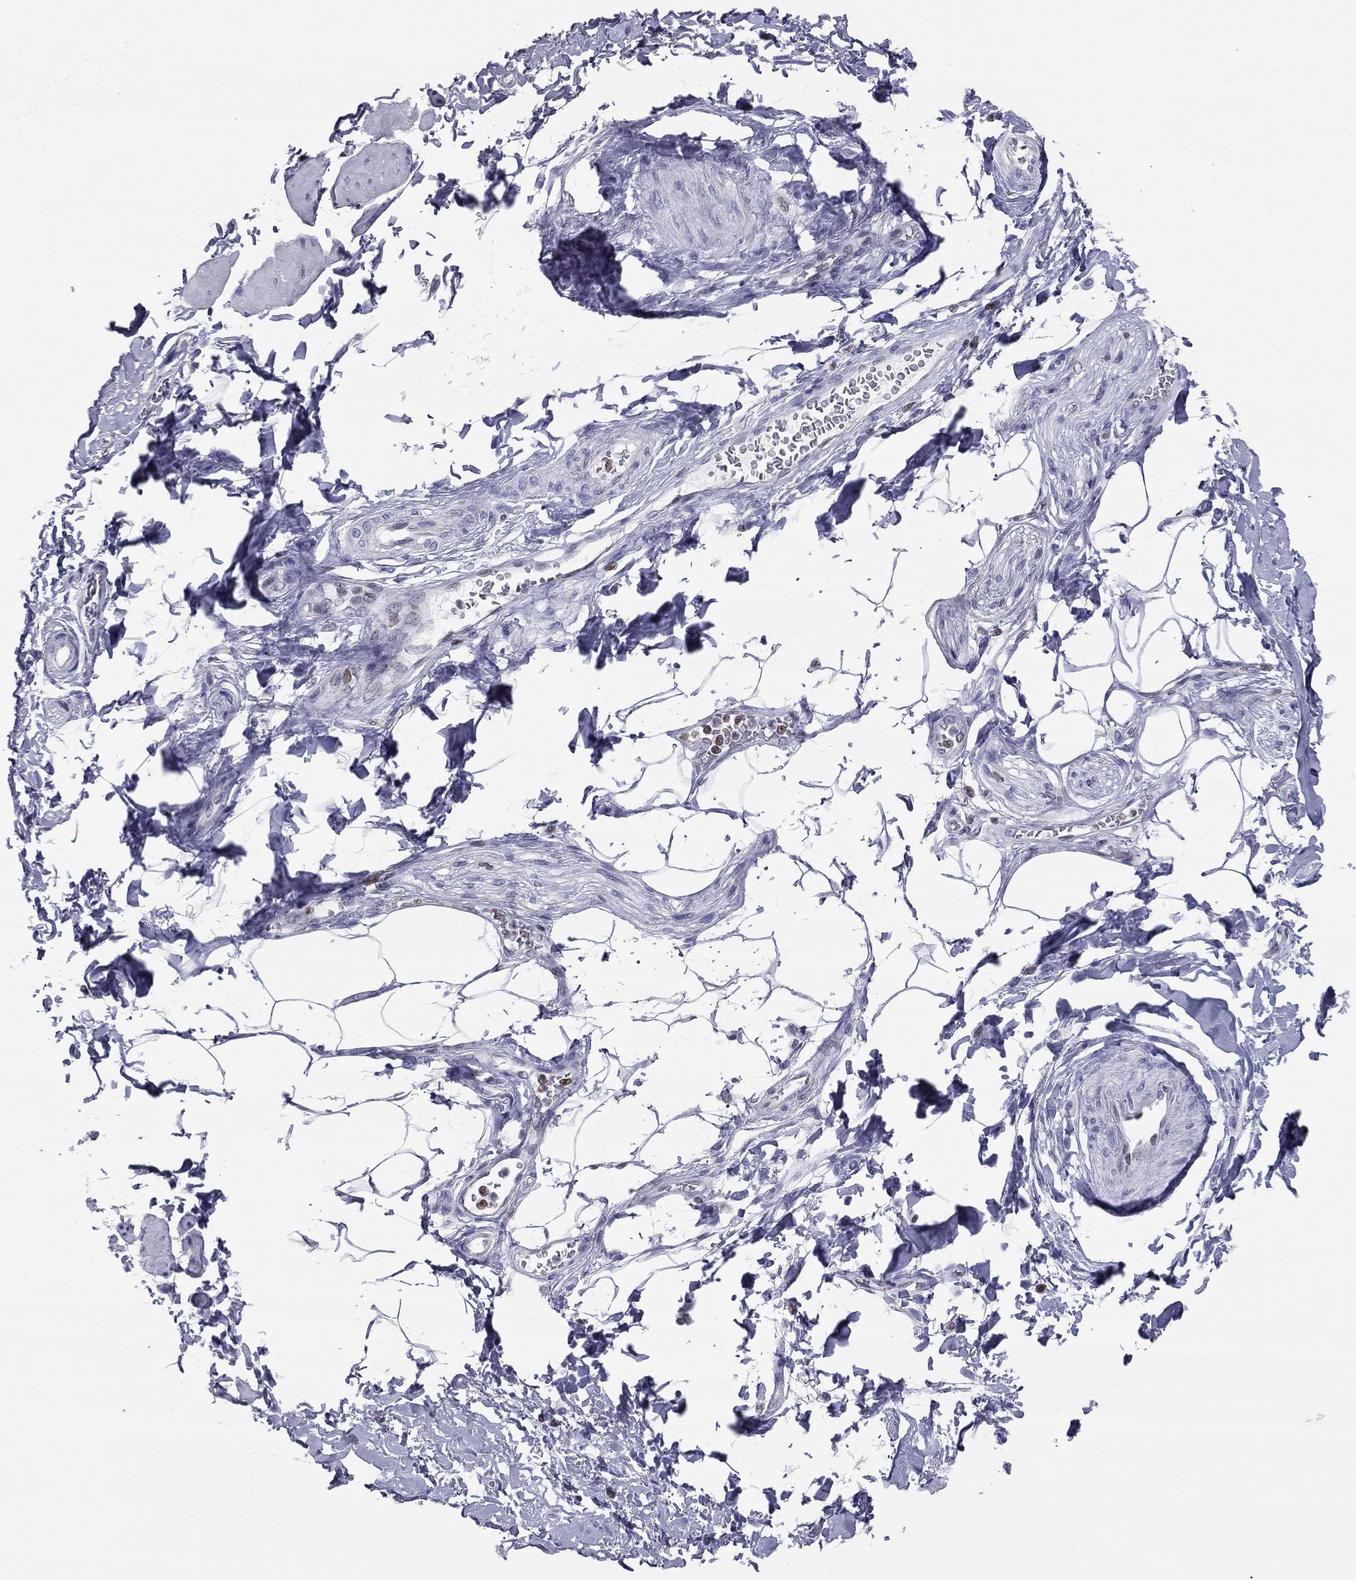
{"staining": {"intensity": "negative", "quantity": "none", "location": "none"}, "tissue": "smooth muscle", "cell_type": "Smooth muscle cells", "image_type": "normal", "snomed": [{"axis": "morphology", "description": "Normal tissue, NOS"}, {"axis": "topography", "description": "Adipose tissue"}, {"axis": "topography", "description": "Smooth muscle"}, {"axis": "topography", "description": "Peripheral nerve tissue"}], "caption": "Smooth muscle cells are negative for brown protein staining in benign smooth muscle.", "gene": "ESPL1", "patient": {"sex": "male", "age": 83}}